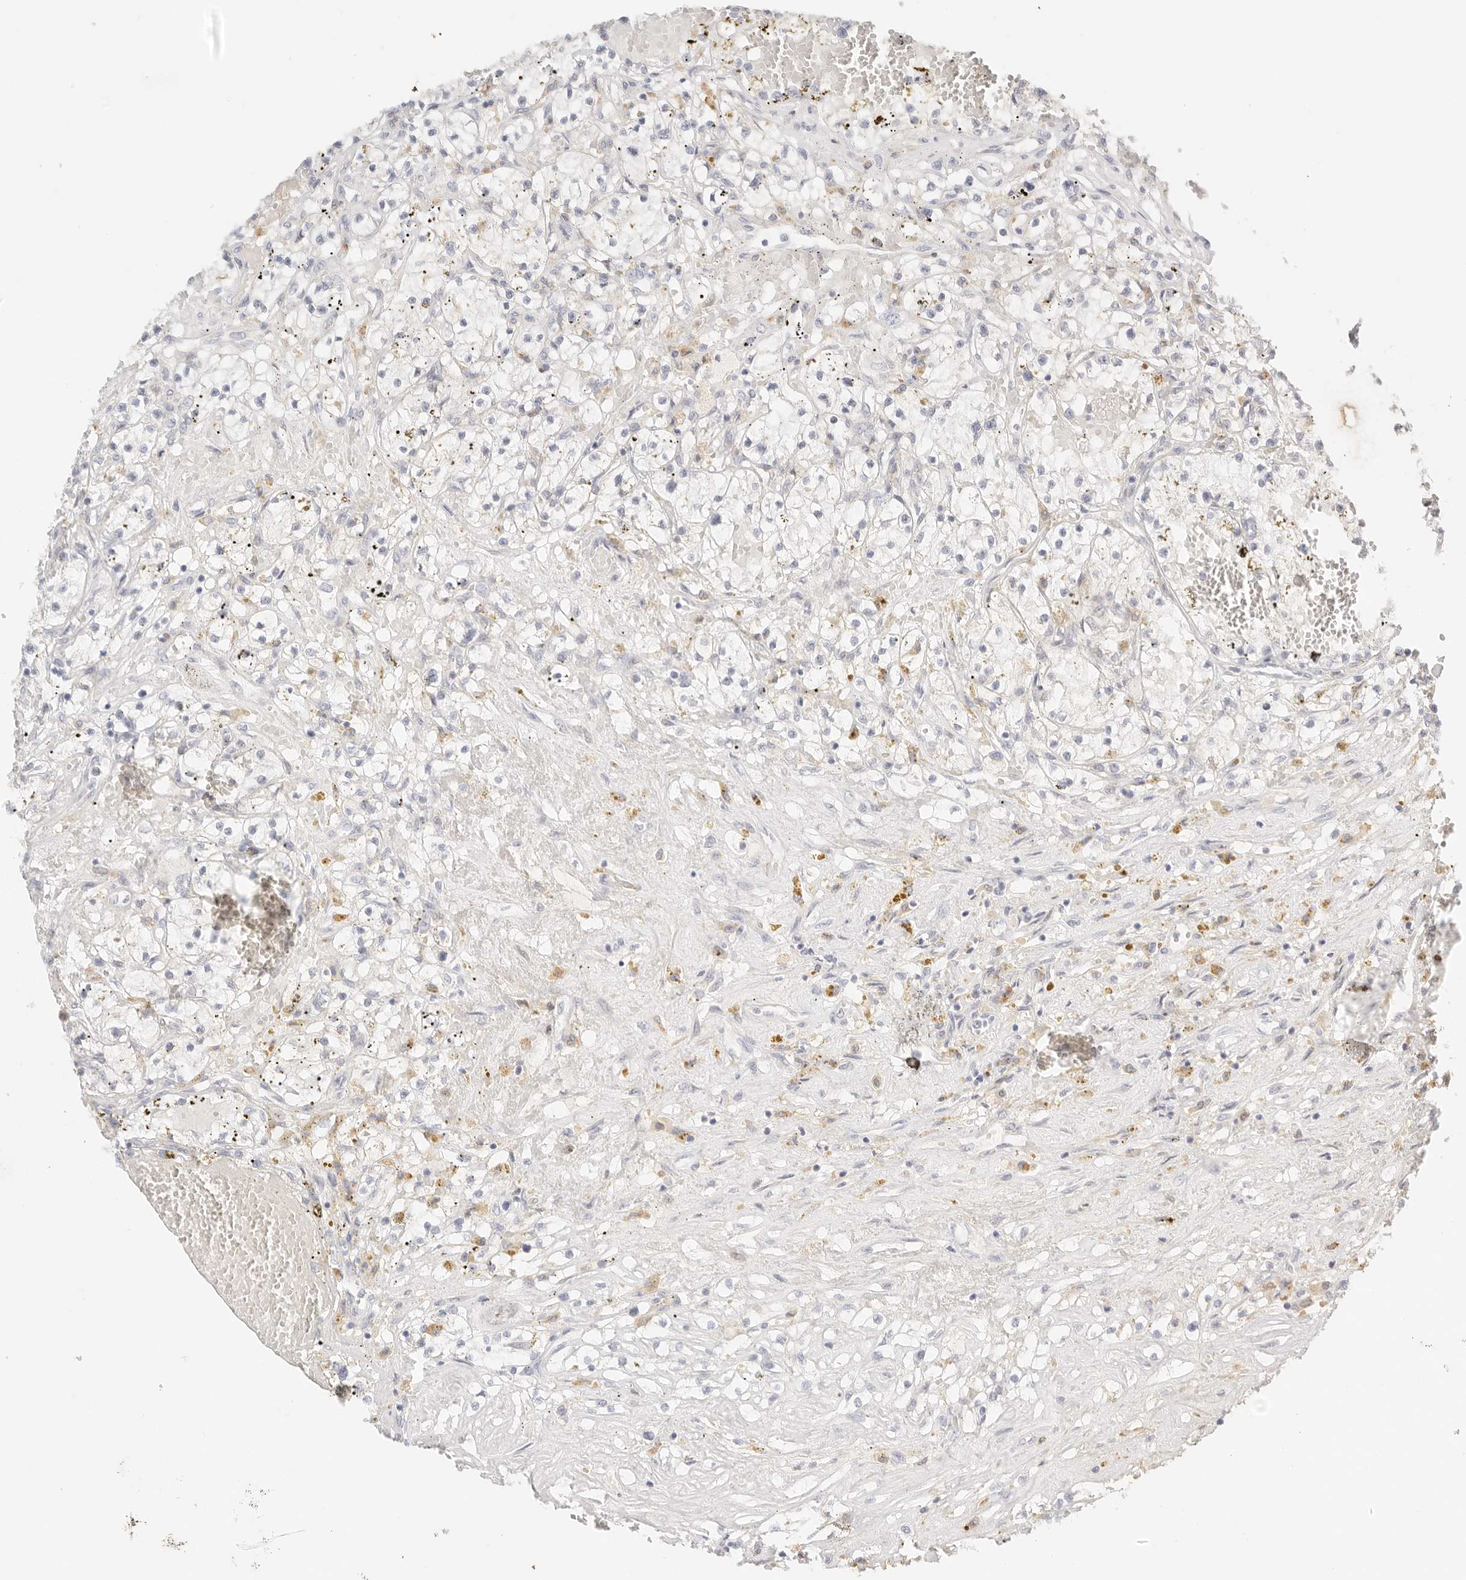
{"staining": {"intensity": "negative", "quantity": "none", "location": "none"}, "tissue": "renal cancer", "cell_type": "Tumor cells", "image_type": "cancer", "snomed": [{"axis": "morphology", "description": "Normal tissue, NOS"}, {"axis": "morphology", "description": "Adenocarcinoma, NOS"}, {"axis": "topography", "description": "Kidney"}], "caption": "Protein analysis of adenocarcinoma (renal) reveals no significant positivity in tumor cells.", "gene": "CEP120", "patient": {"sex": "male", "age": 68}}